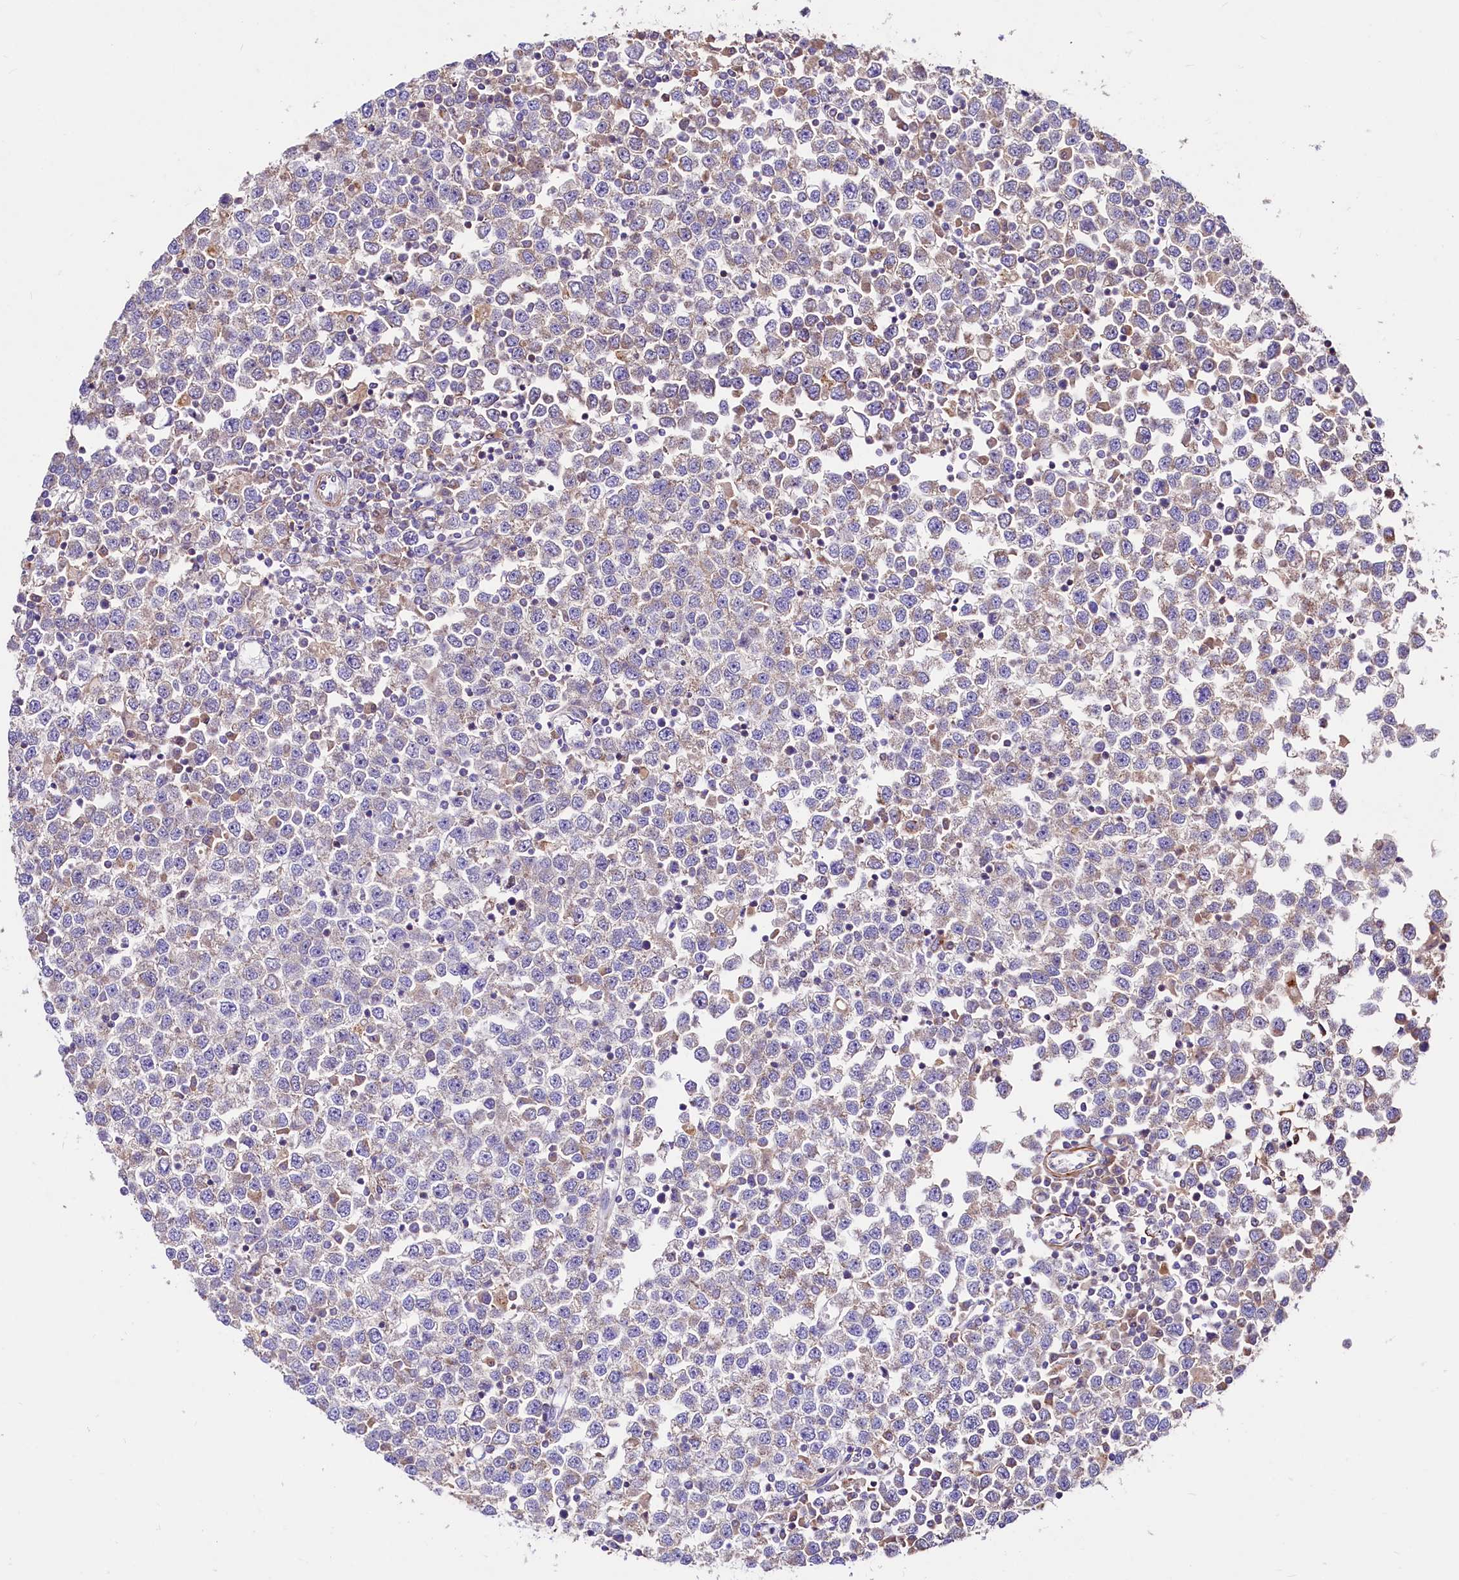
{"staining": {"intensity": "weak", "quantity": "<25%", "location": "cytoplasmic/membranous"}, "tissue": "testis cancer", "cell_type": "Tumor cells", "image_type": "cancer", "snomed": [{"axis": "morphology", "description": "Seminoma, NOS"}, {"axis": "topography", "description": "Testis"}], "caption": "High magnification brightfield microscopy of testis seminoma stained with DAB (brown) and counterstained with hematoxylin (blue): tumor cells show no significant positivity.", "gene": "CIAO3", "patient": {"sex": "male", "age": 65}}